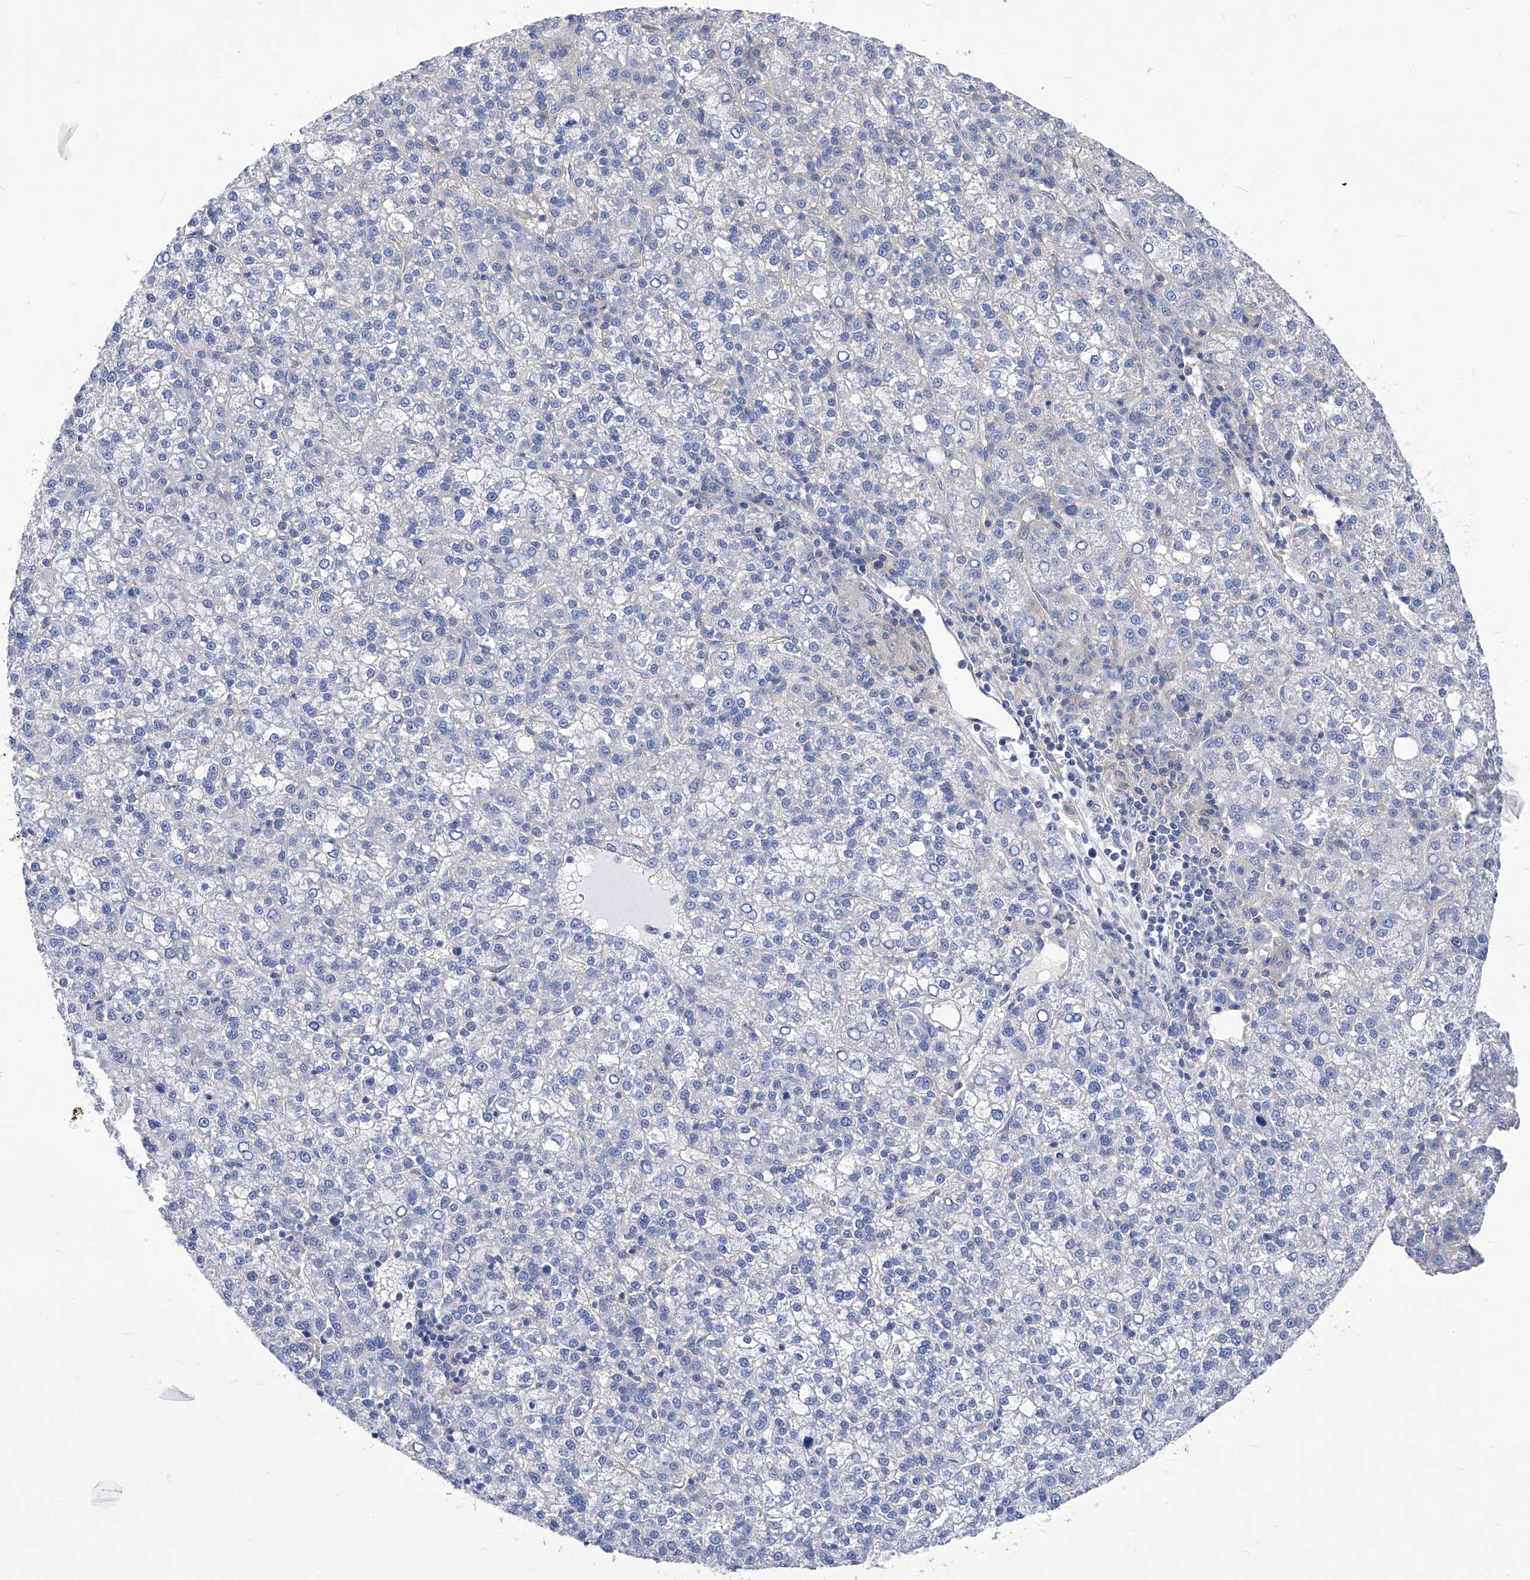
{"staining": {"intensity": "negative", "quantity": "none", "location": "none"}, "tissue": "liver cancer", "cell_type": "Tumor cells", "image_type": "cancer", "snomed": [{"axis": "morphology", "description": "Carcinoma, Hepatocellular, NOS"}, {"axis": "topography", "description": "Liver"}], "caption": "Immunohistochemistry (IHC) of human liver cancer (hepatocellular carcinoma) reveals no staining in tumor cells.", "gene": "XPNPEP1", "patient": {"sex": "female", "age": 58}}